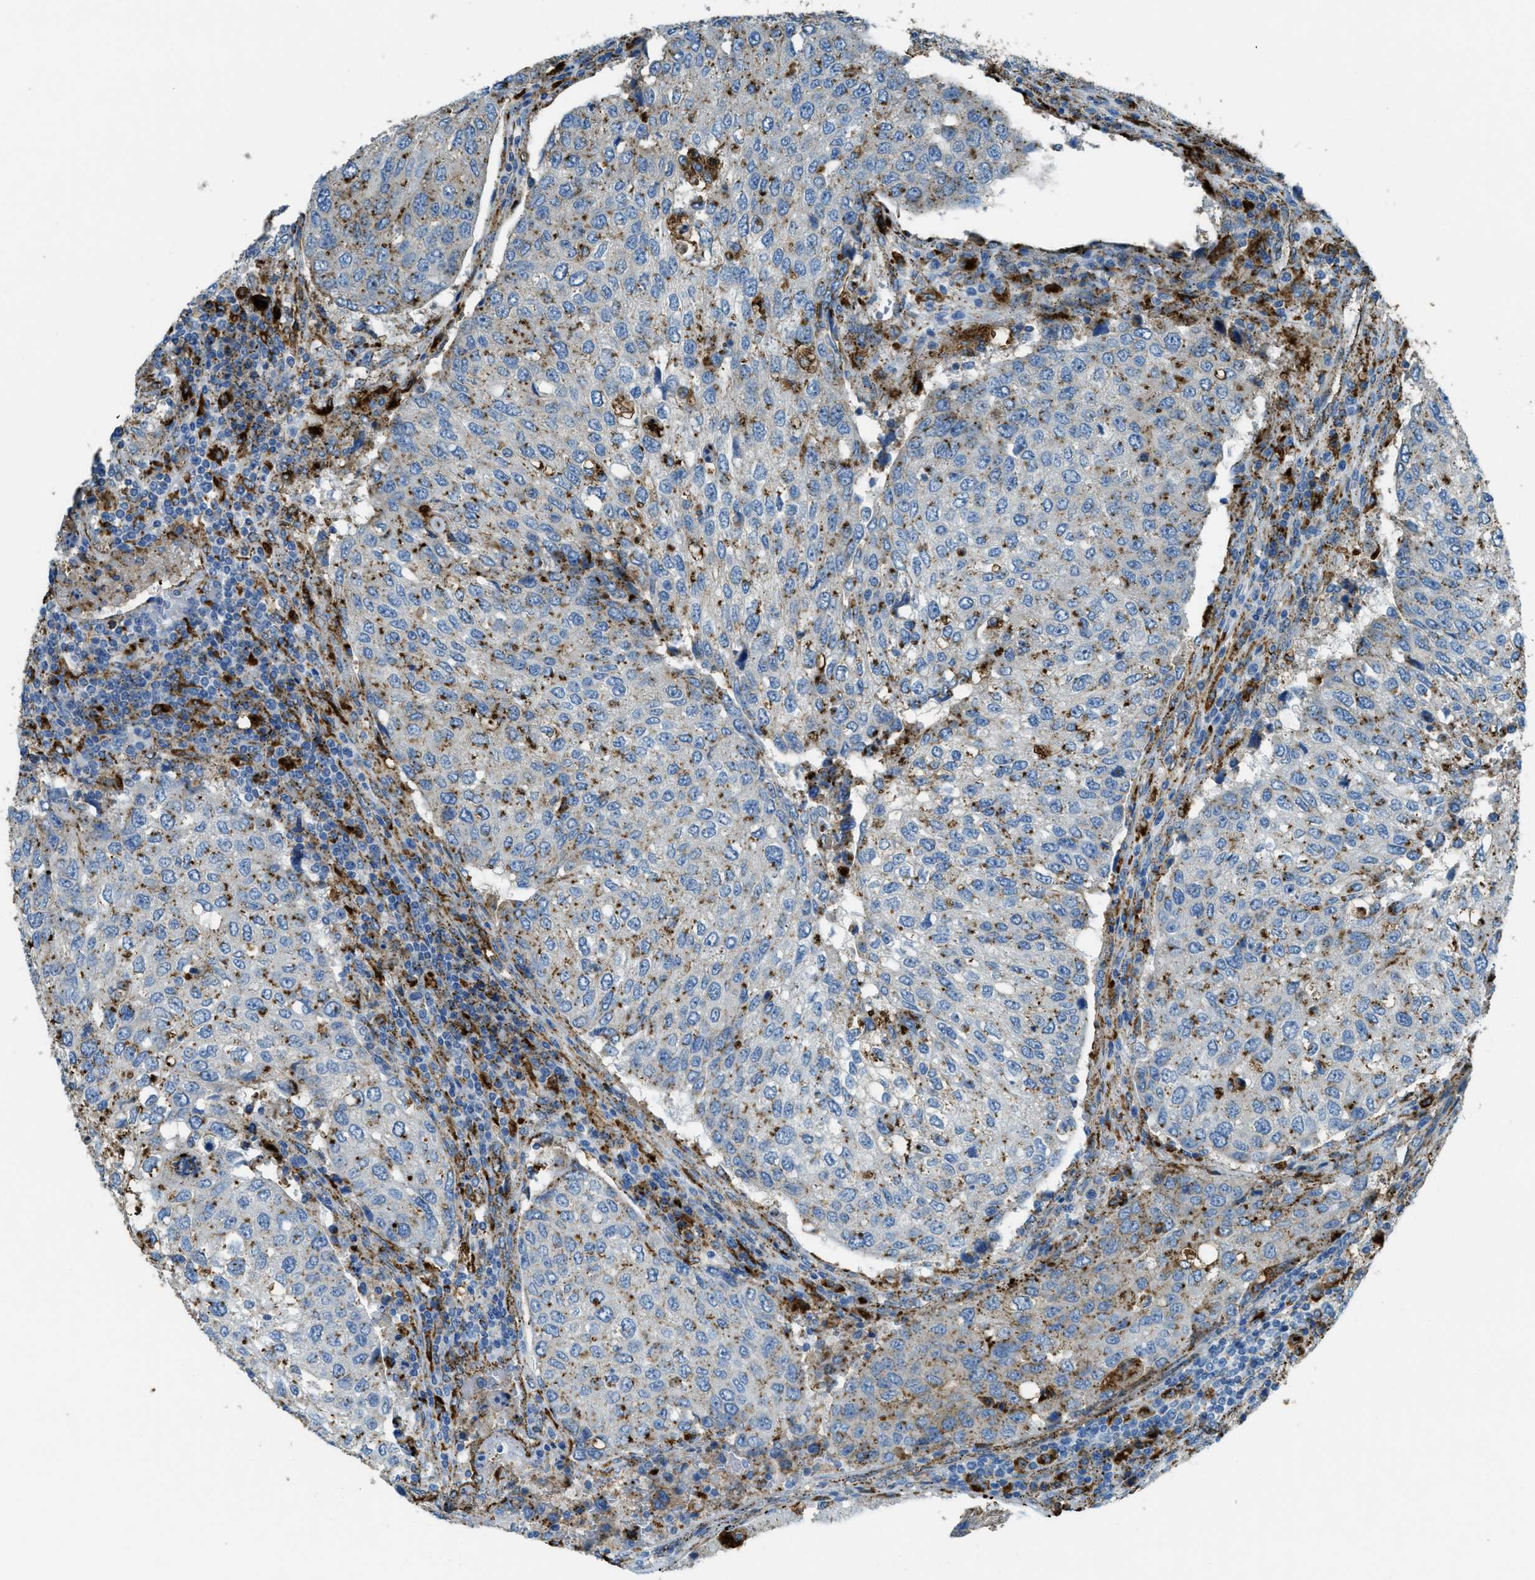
{"staining": {"intensity": "moderate", "quantity": "25%-75%", "location": "cytoplasmic/membranous"}, "tissue": "urothelial cancer", "cell_type": "Tumor cells", "image_type": "cancer", "snomed": [{"axis": "morphology", "description": "Urothelial carcinoma, High grade"}, {"axis": "topography", "description": "Lymph node"}, {"axis": "topography", "description": "Urinary bladder"}], "caption": "Urothelial carcinoma (high-grade) stained with immunohistochemistry (IHC) reveals moderate cytoplasmic/membranous expression in approximately 25%-75% of tumor cells.", "gene": "SCARB2", "patient": {"sex": "male", "age": 51}}